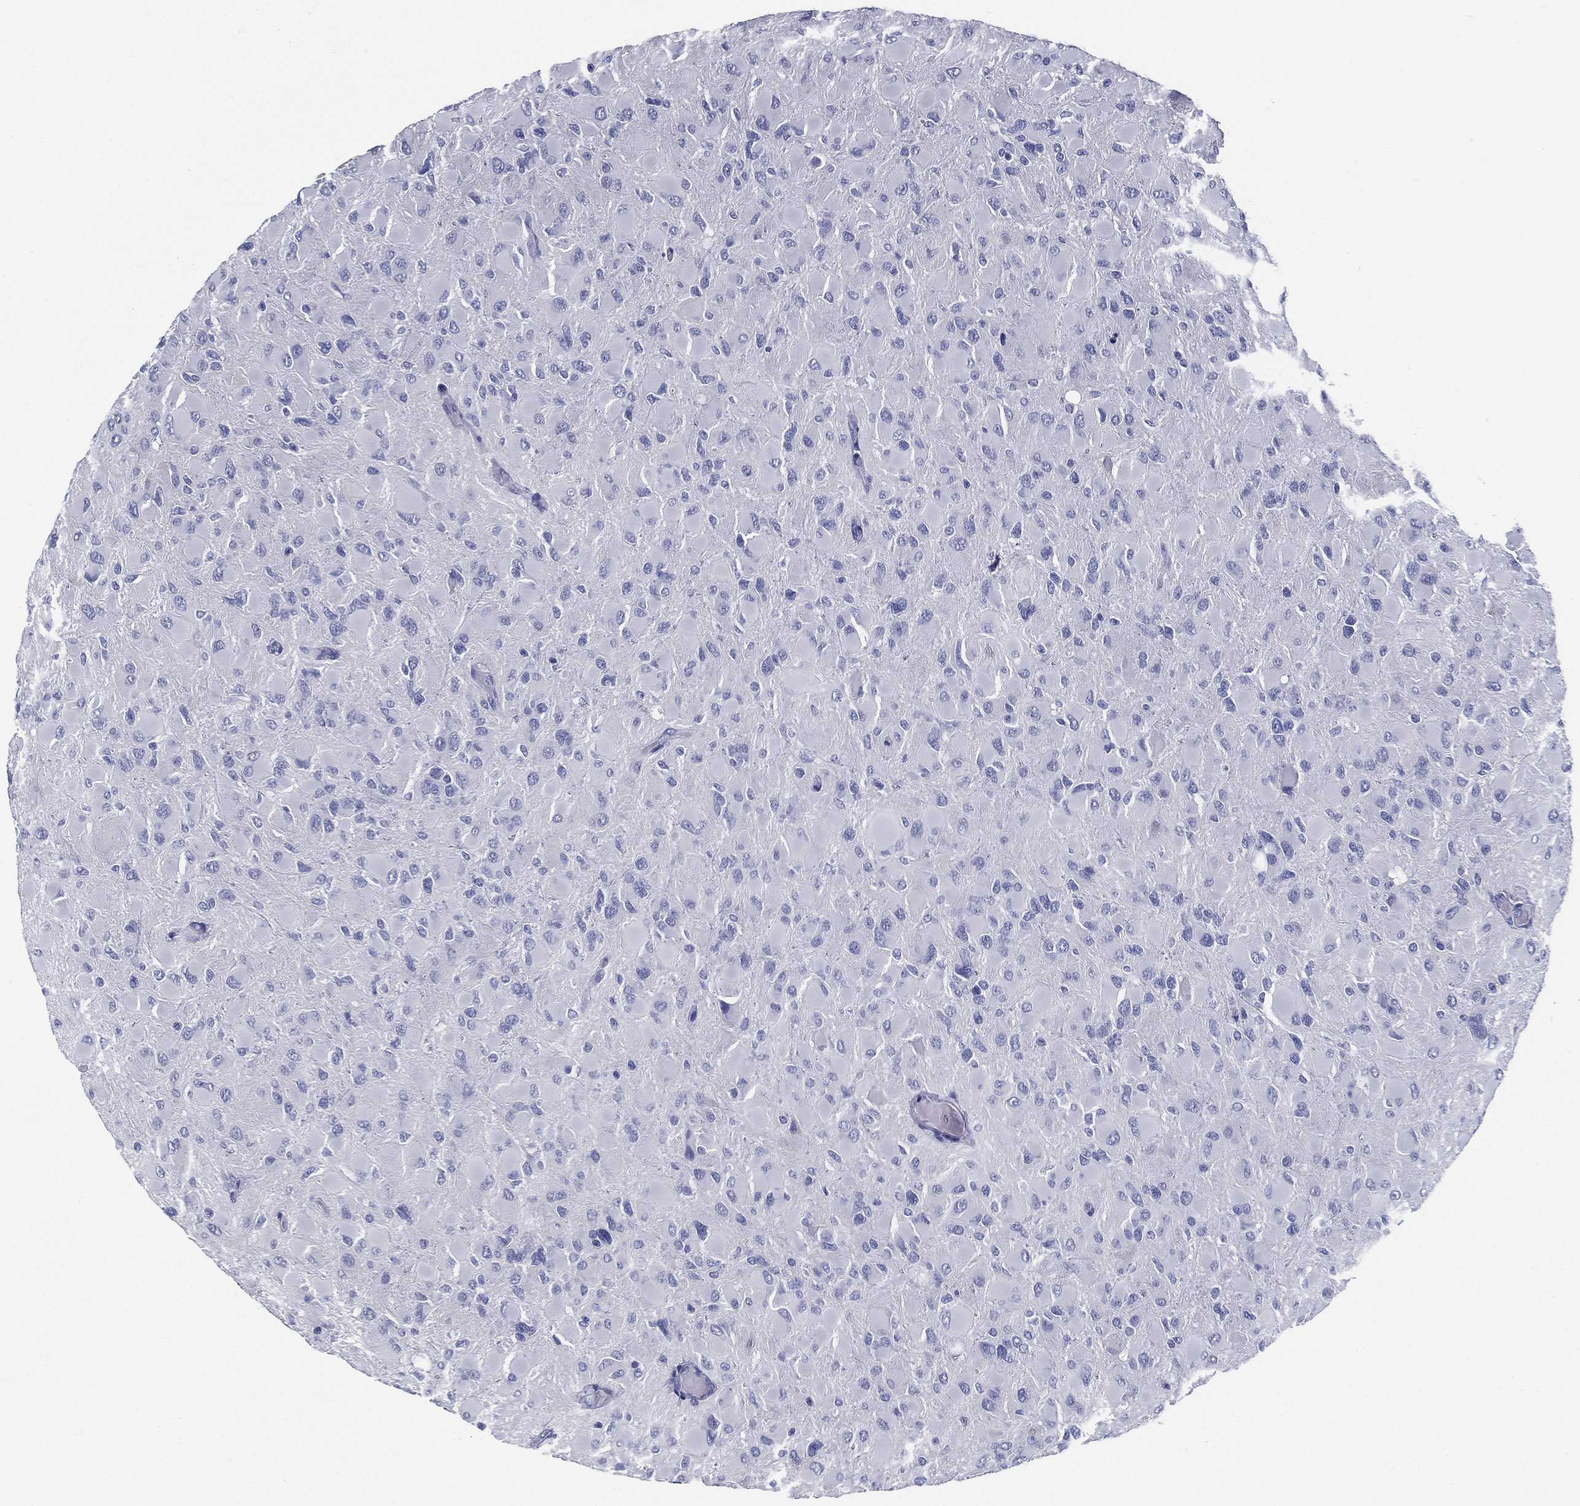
{"staining": {"intensity": "negative", "quantity": "none", "location": "none"}, "tissue": "glioma", "cell_type": "Tumor cells", "image_type": "cancer", "snomed": [{"axis": "morphology", "description": "Glioma, malignant, High grade"}, {"axis": "topography", "description": "Cerebral cortex"}], "caption": "Immunohistochemical staining of glioma shows no significant staining in tumor cells.", "gene": "RSPH4A", "patient": {"sex": "female", "age": 36}}